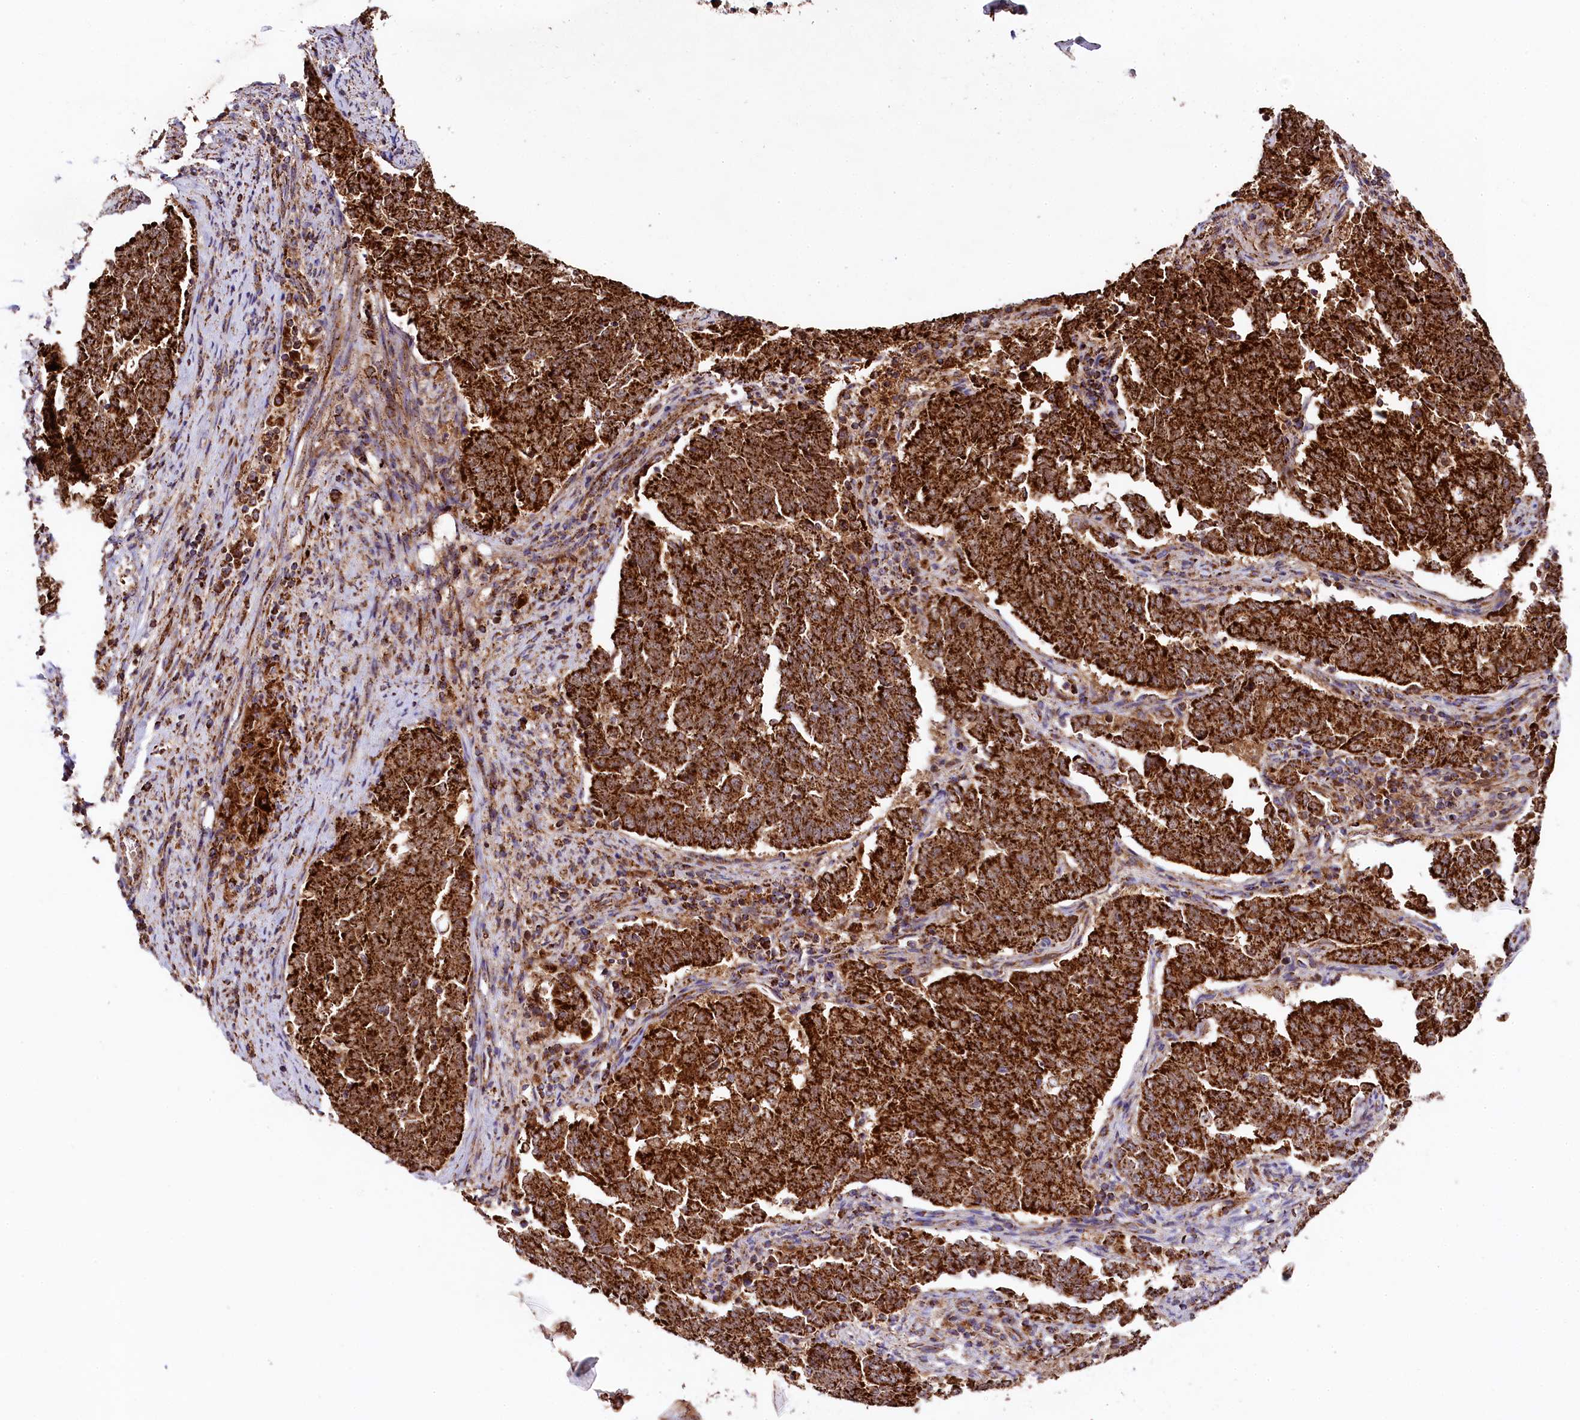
{"staining": {"intensity": "strong", "quantity": ">75%", "location": "cytoplasmic/membranous"}, "tissue": "endometrial cancer", "cell_type": "Tumor cells", "image_type": "cancer", "snomed": [{"axis": "morphology", "description": "Adenocarcinoma, NOS"}, {"axis": "topography", "description": "Endometrium"}], "caption": "Adenocarcinoma (endometrial) was stained to show a protein in brown. There is high levels of strong cytoplasmic/membranous staining in approximately >75% of tumor cells.", "gene": "CLYBL", "patient": {"sex": "female", "age": 80}}